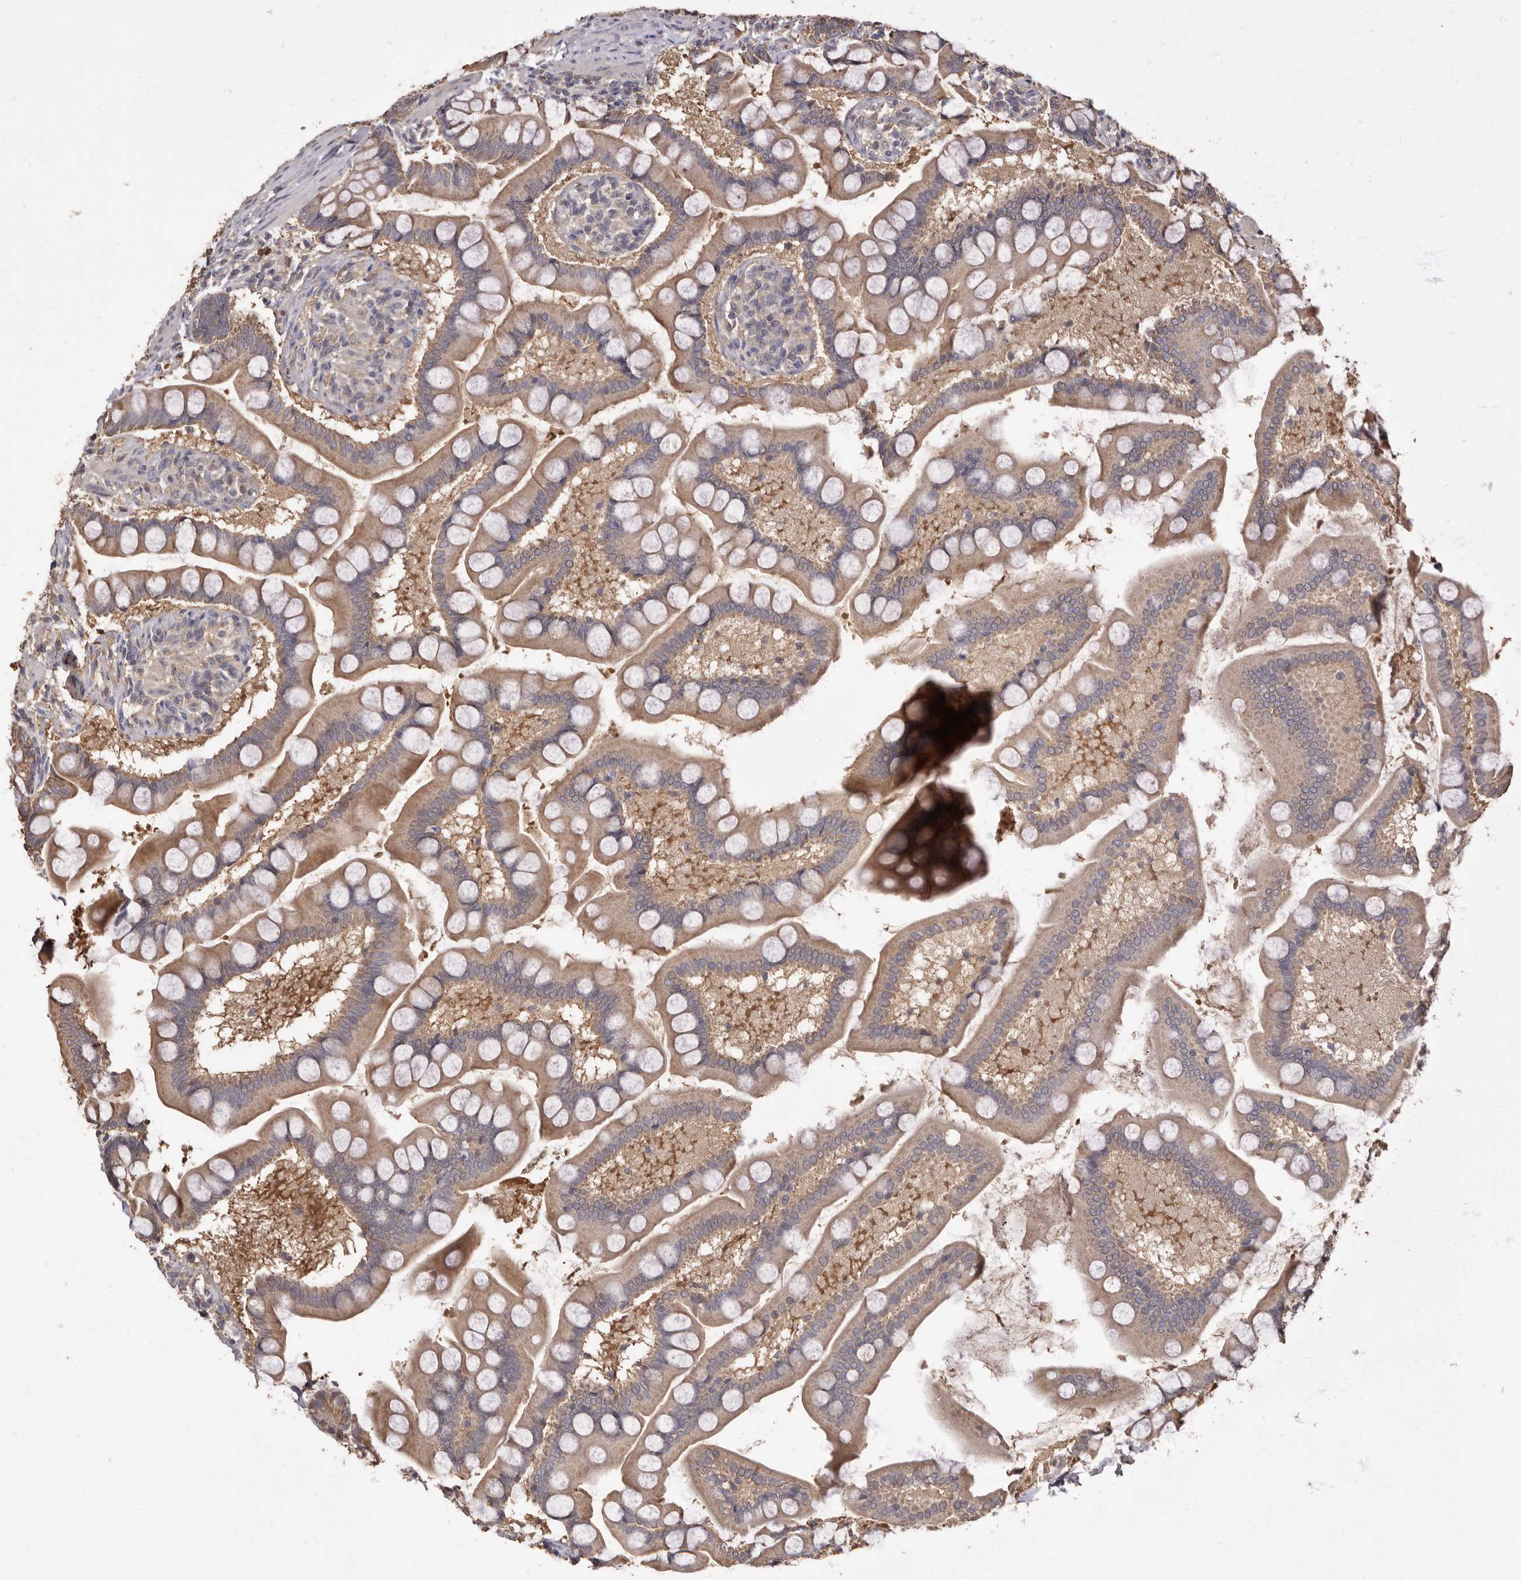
{"staining": {"intensity": "weak", "quantity": ">75%", "location": "cytoplasmic/membranous"}, "tissue": "small intestine", "cell_type": "Glandular cells", "image_type": "normal", "snomed": [{"axis": "morphology", "description": "Normal tissue, NOS"}, {"axis": "topography", "description": "Small intestine"}], "caption": "Immunohistochemical staining of unremarkable small intestine exhibits weak cytoplasmic/membranous protein positivity in approximately >75% of glandular cells.", "gene": "KIF26B", "patient": {"sex": "male", "age": 41}}